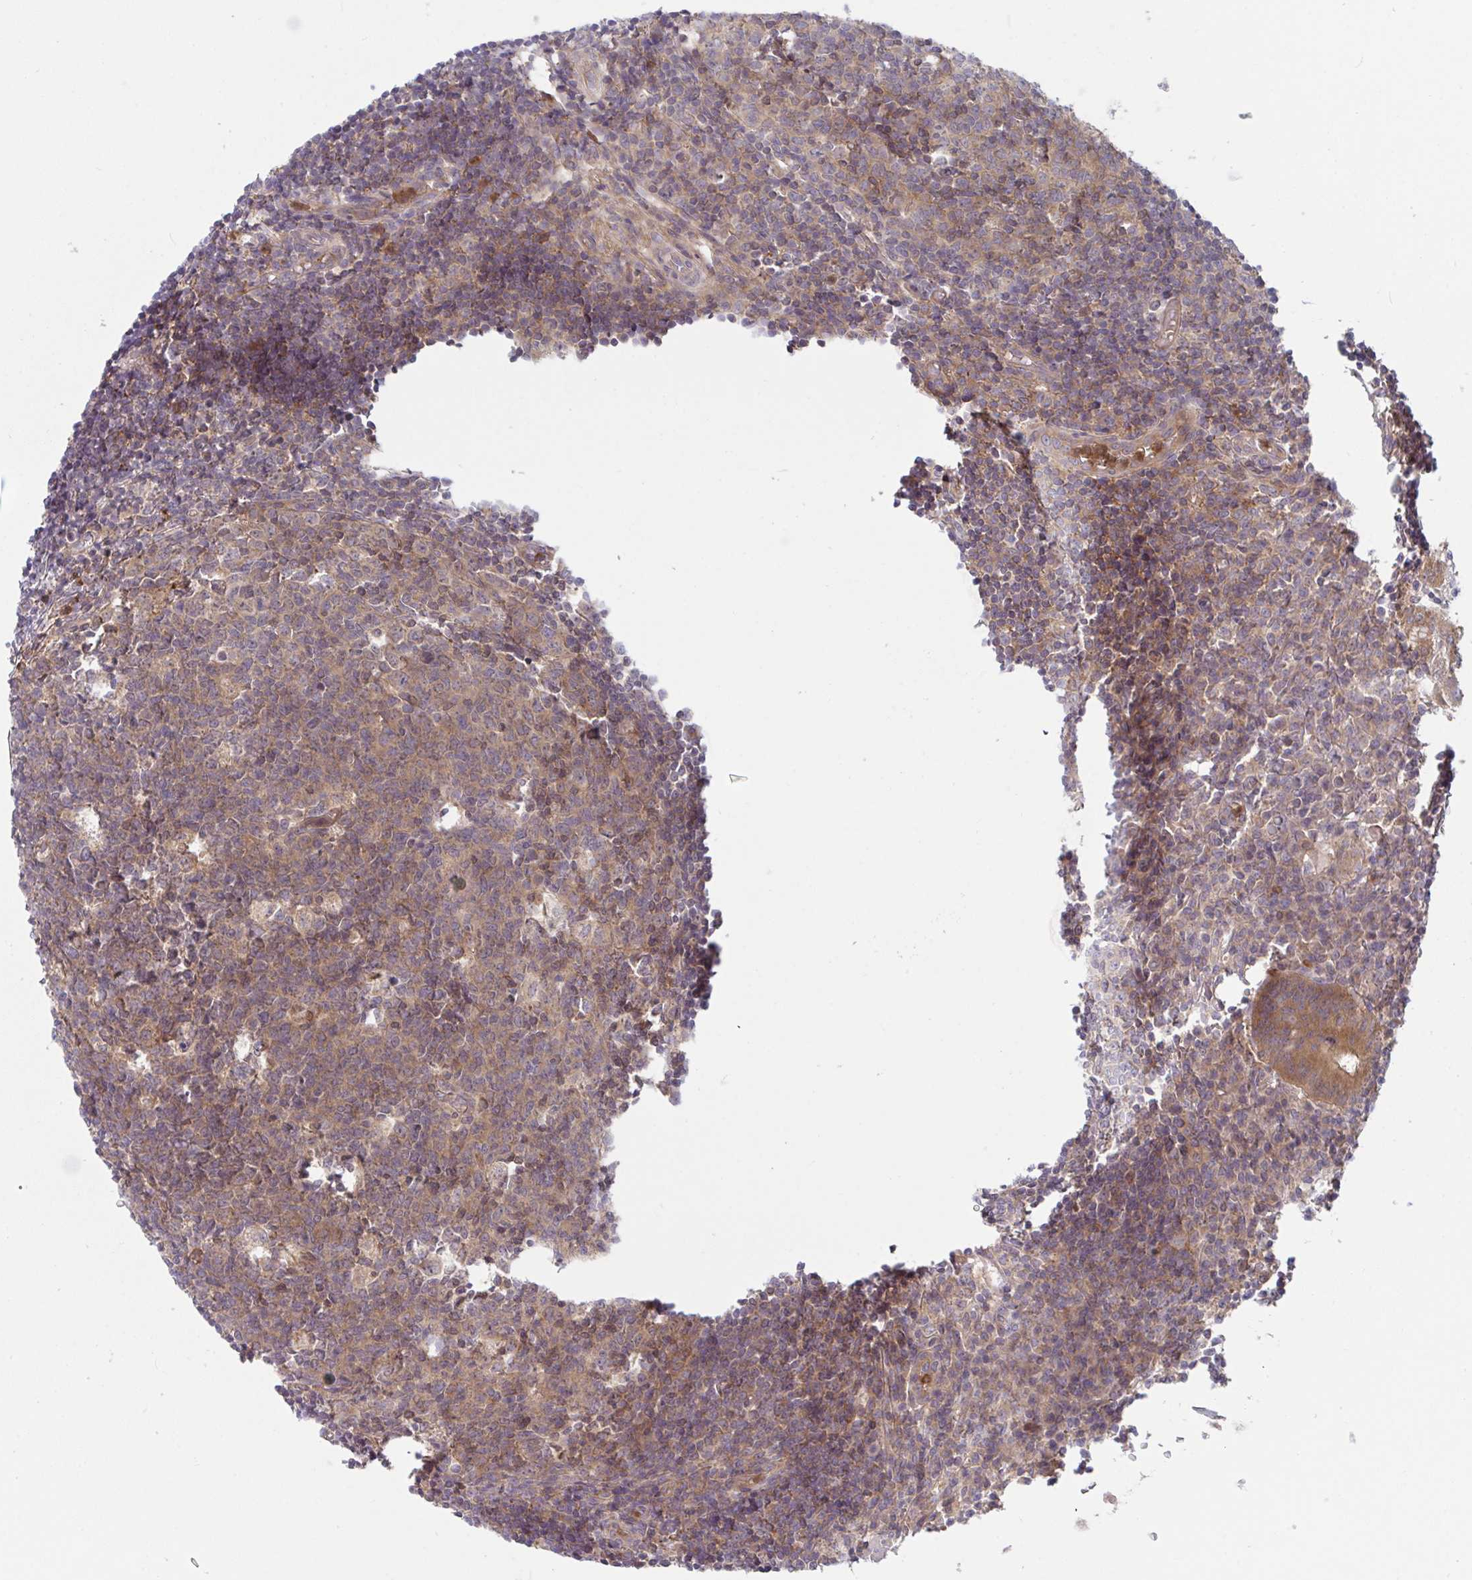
{"staining": {"intensity": "strong", "quantity": ">75%", "location": "cytoplasmic/membranous"}, "tissue": "appendix", "cell_type": "Glandular cells", "image_type": "normal", "snomed": [{"axis": "morphology", "description": "Normal tissue, NOS"}, {"axis": "topography", "description": "Appendix"}], "caption": "Immunohistochemistry (IHC) image of benign human appendix stained for a protein (brown), which demonstrates high levels of strong cytoplasmic/membranous positivity in about >75% of glandular cells.", "gene": "LMNTD2", "patient": {"sex": "male", "age": 18}}